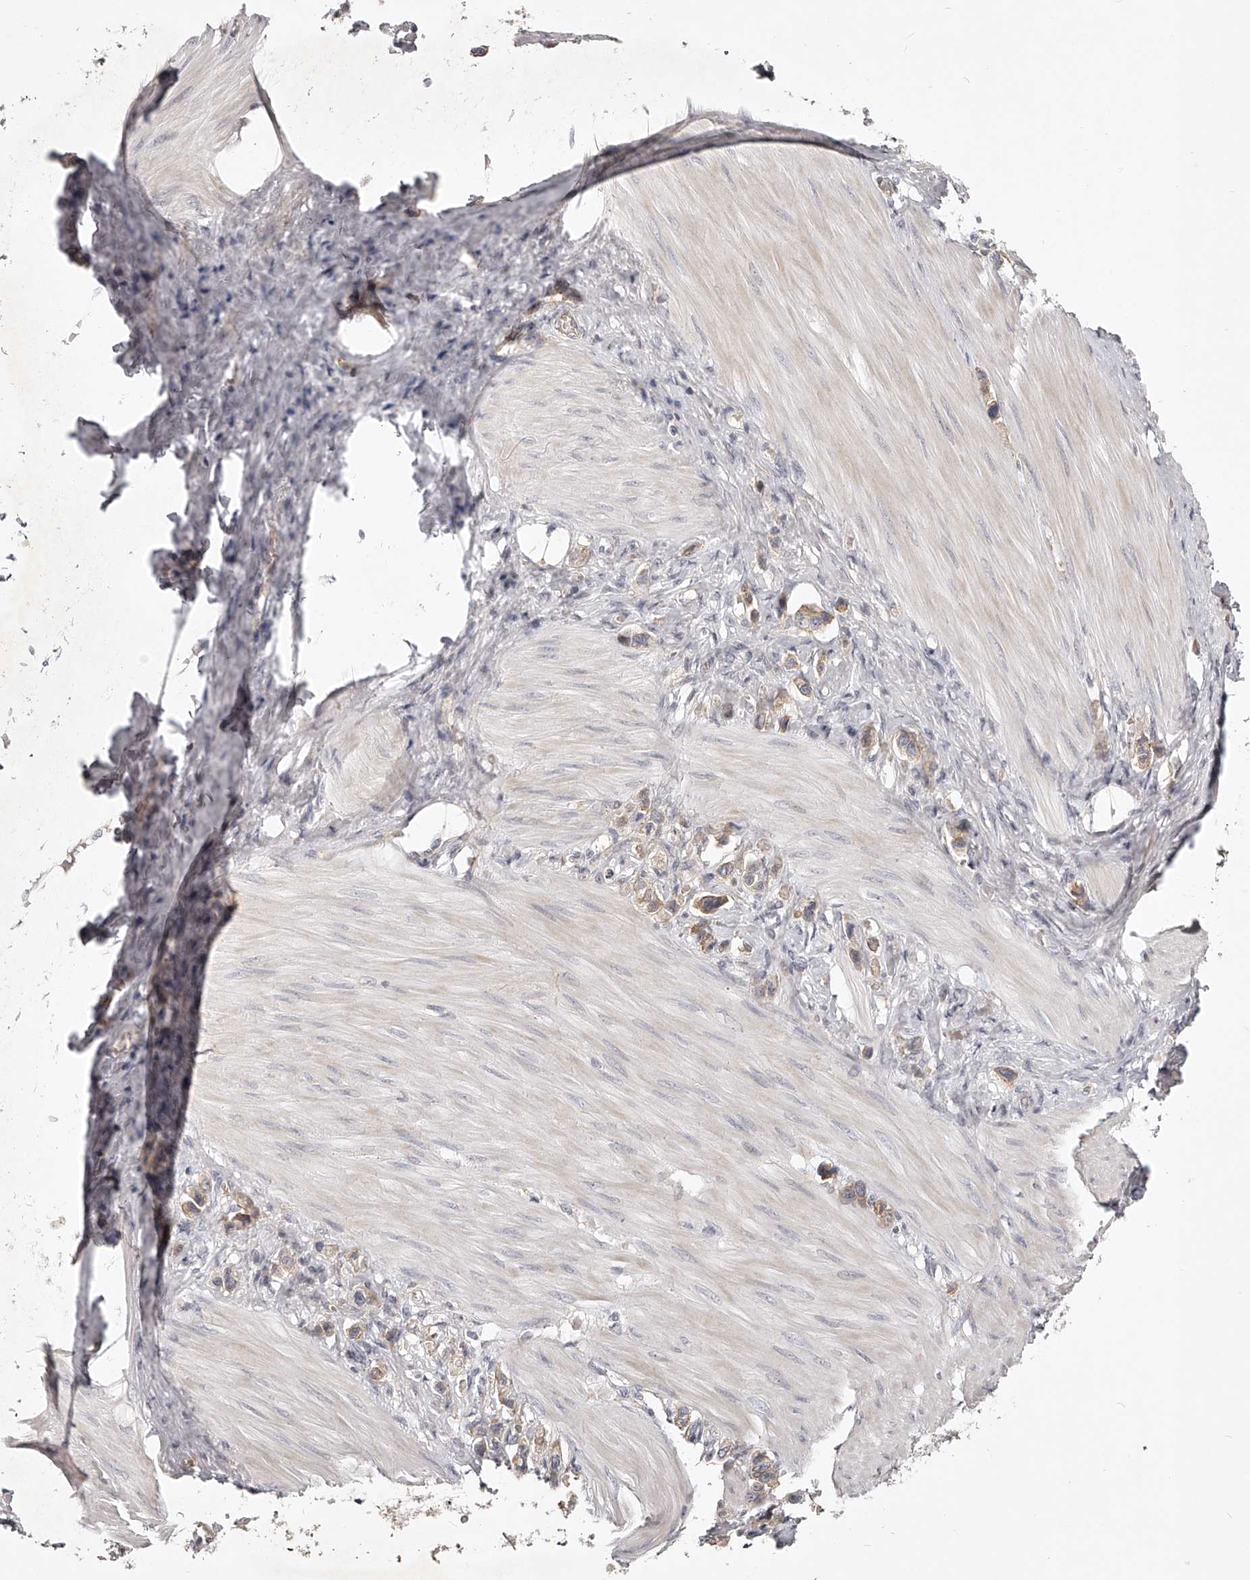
{"staining": {"intensity": "weak", "quantity": ">75%", "location": "cytoplasmic/membranous"}, "tissue": "stomach cancer", "cell_type": "Tumor cells", "image_type": "cancer", "snomed": [{"axis": "morphology", "description": "Adenocarcinoma, NOS"}, {"axis": "topography", "description": "Stomach"}], "caption": "This photomicrograph shows immunohistochemistry staining of adenocarcinoma (stomach), with low weak cytoplasmic/membranous expression in about >75% of tumor cells.", "gene": "ZNF582", "patient": {"sex": "female", "age": 65}}